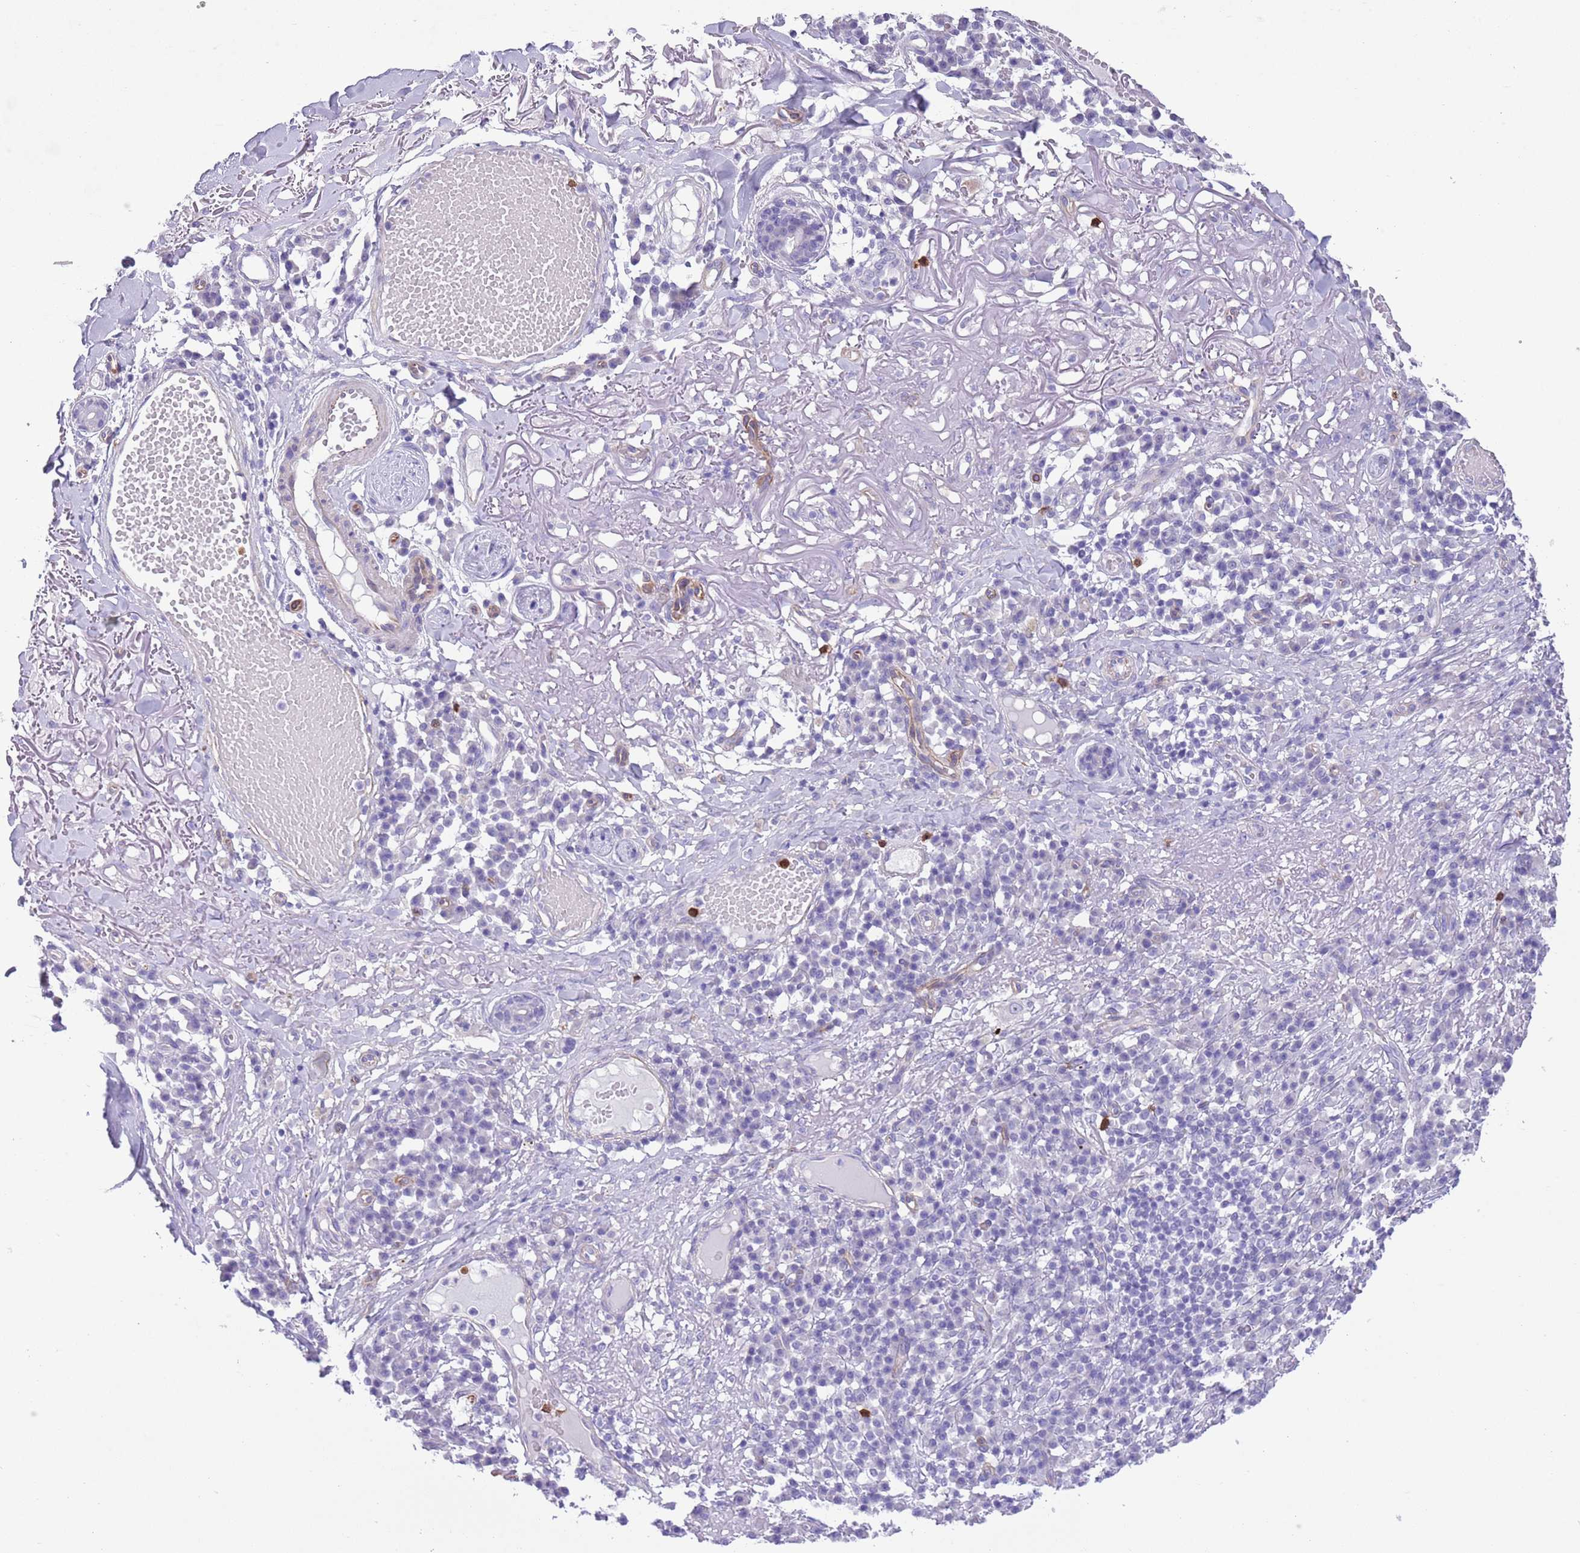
{"staining": {"intensity": "negative", "quantity": "none", "location": "none"}, "tissue": "skin cancer", "cell_type": "Tumor cells", "image_type": "cancer", "snomed": [{"axis": "morphology", "description": "Squamous cell carcinoma in situ, NOS"}, {"axis": "morphology", "description": "Squamous cell carcinoma, NOS"}, {"axis": "topography", "description": "Skin"}], "caption": "Immunohistochemistry micrograph of neoplastic tissue: human skin cancer (squamous cell carcinoma in situ) stained with DAB (3,3'-diaminobenzidine) shows no significant protein staining in tumor cells.", "gene": "TSGA13", "patient": {"sex": "male", "age": 93}}